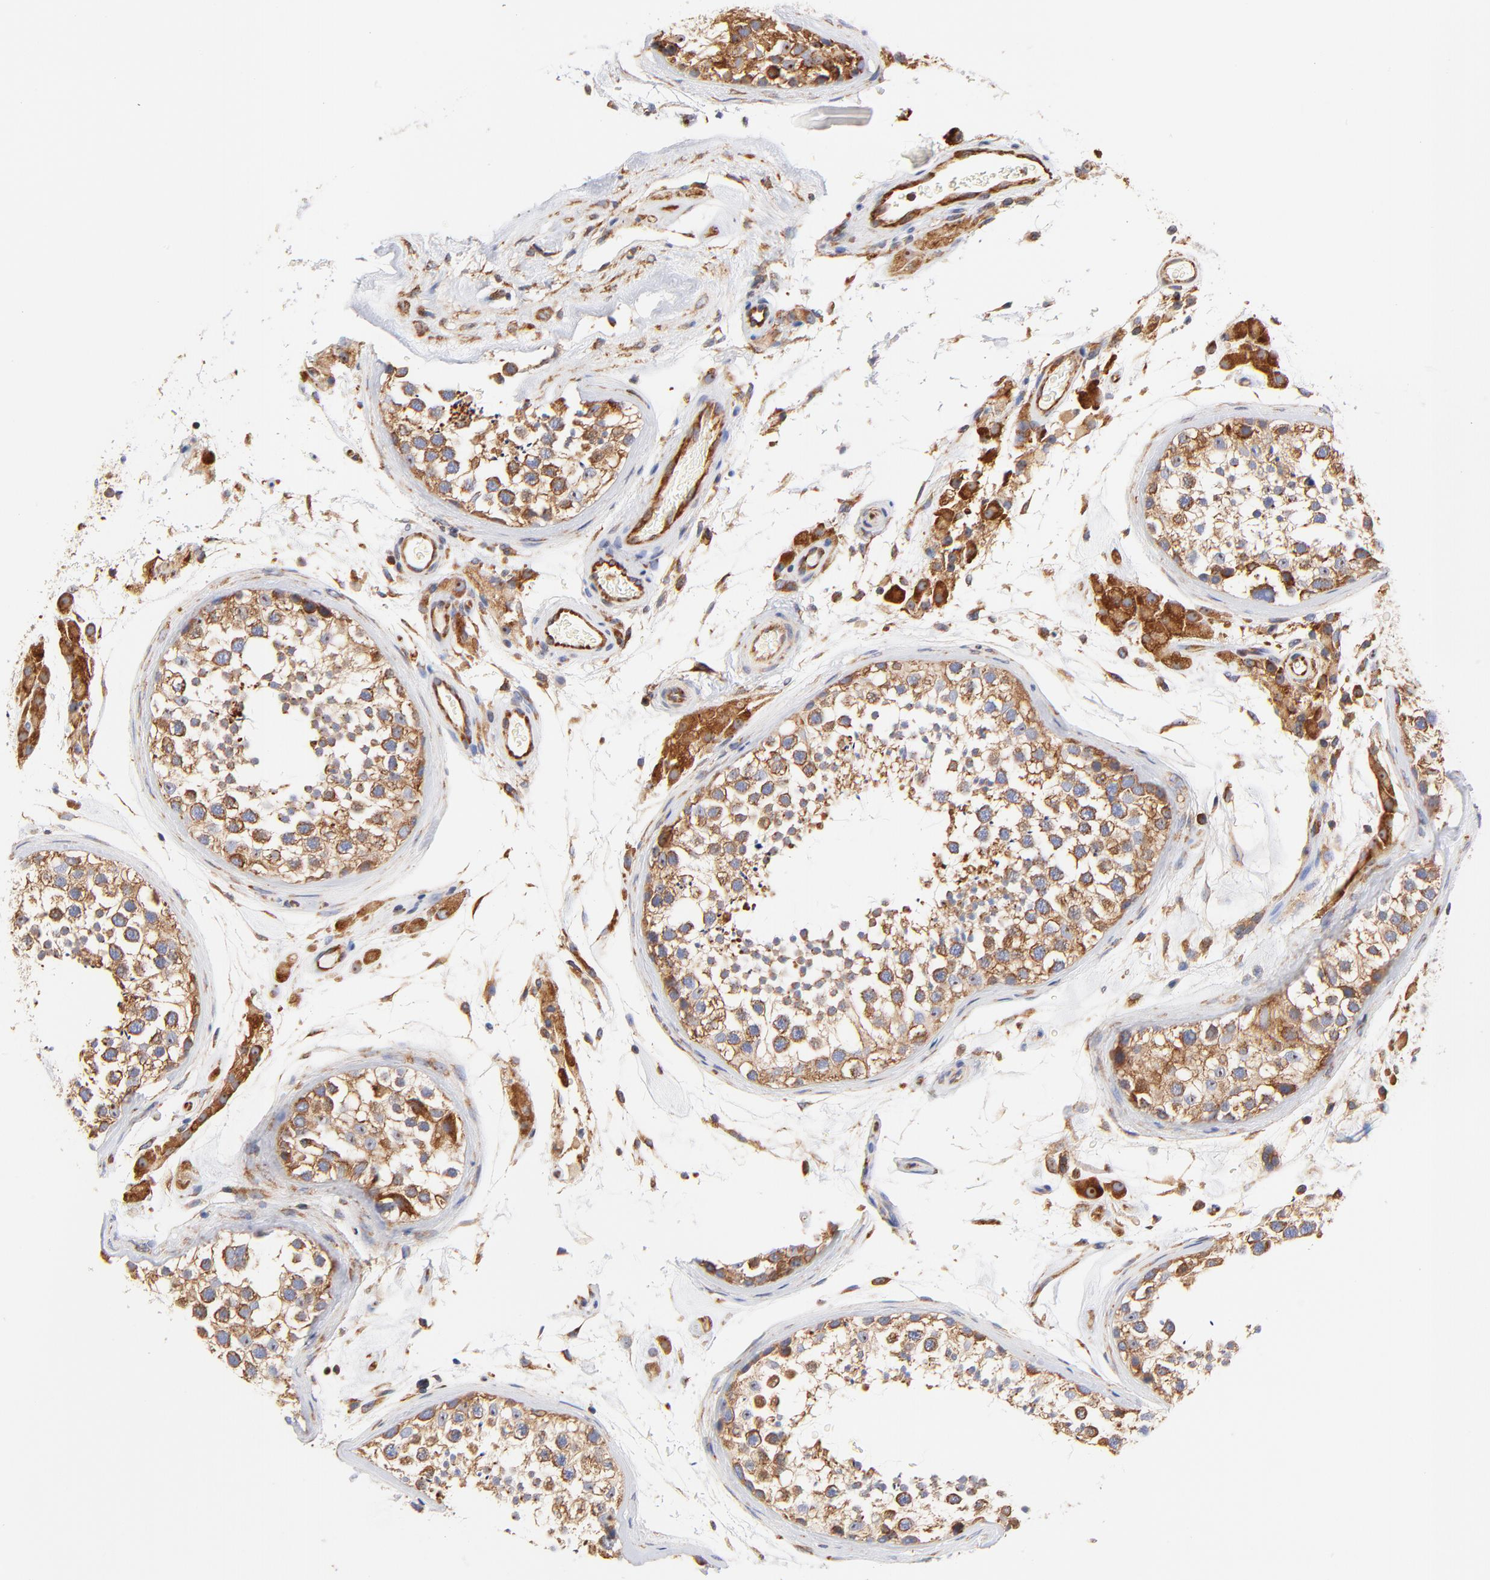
{"staining": {"intensity": "moderate", "quantity": ">75%", "location": "cytoplasmic/membranous"}, "tissue": "testis", "cell_type": "Cells in seminiferous ducts", "image_type": "normal", "snomed": [{"axis": "morphology", "description": "Normal tissue, NOS"}, {"axis": "topography", "description": "Testis"}], "caption": "Testis stained for a protein demonstrates moderate cytoplasmic/membranous positivity in cells in seminiferous ducts. The protein is shown in brown color, while the nuclei are stained blue.", "gene": "RPL27", "patient": {"sex": "male", "age": 46}}